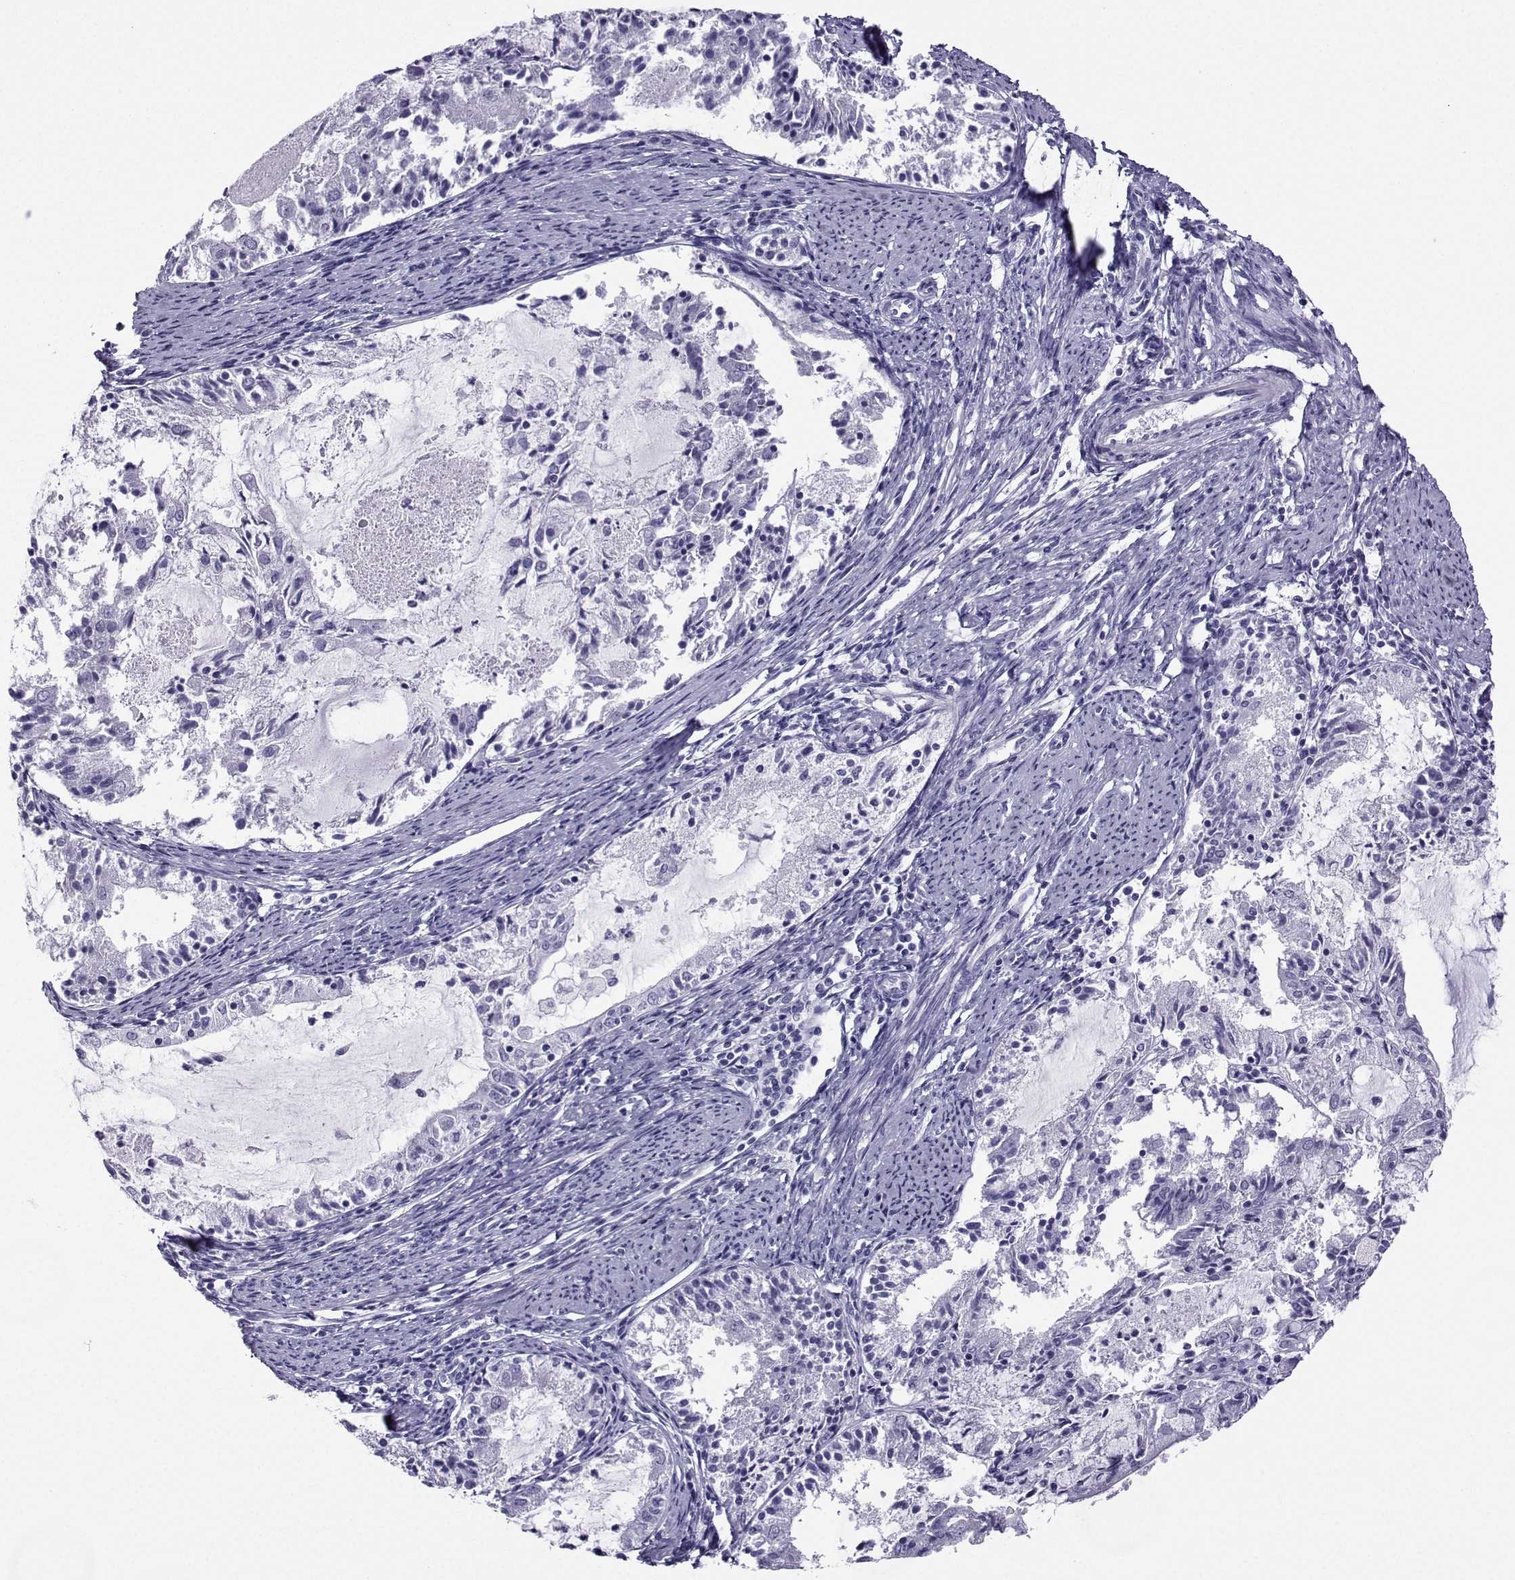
{"staining": {"intensity": "negative", "quantity": "none", "location": "none"}, "tissue": "endometrial cancer", "cell_type": "Tumor cells", "image_type": "cancer", "snomed": [{"axis": "morphology", "description": "Adenocarcinoma, NOS"}, {"axis": "topography", "description": "Endometrium"}], "caption": "Endometrial cancer (adenocarcinoma) was stained to show a protein in brown. There is no significant expression in tumor cells.", "gene": "CRYBB1", "patient": {"sex": "female", "age": 57}}